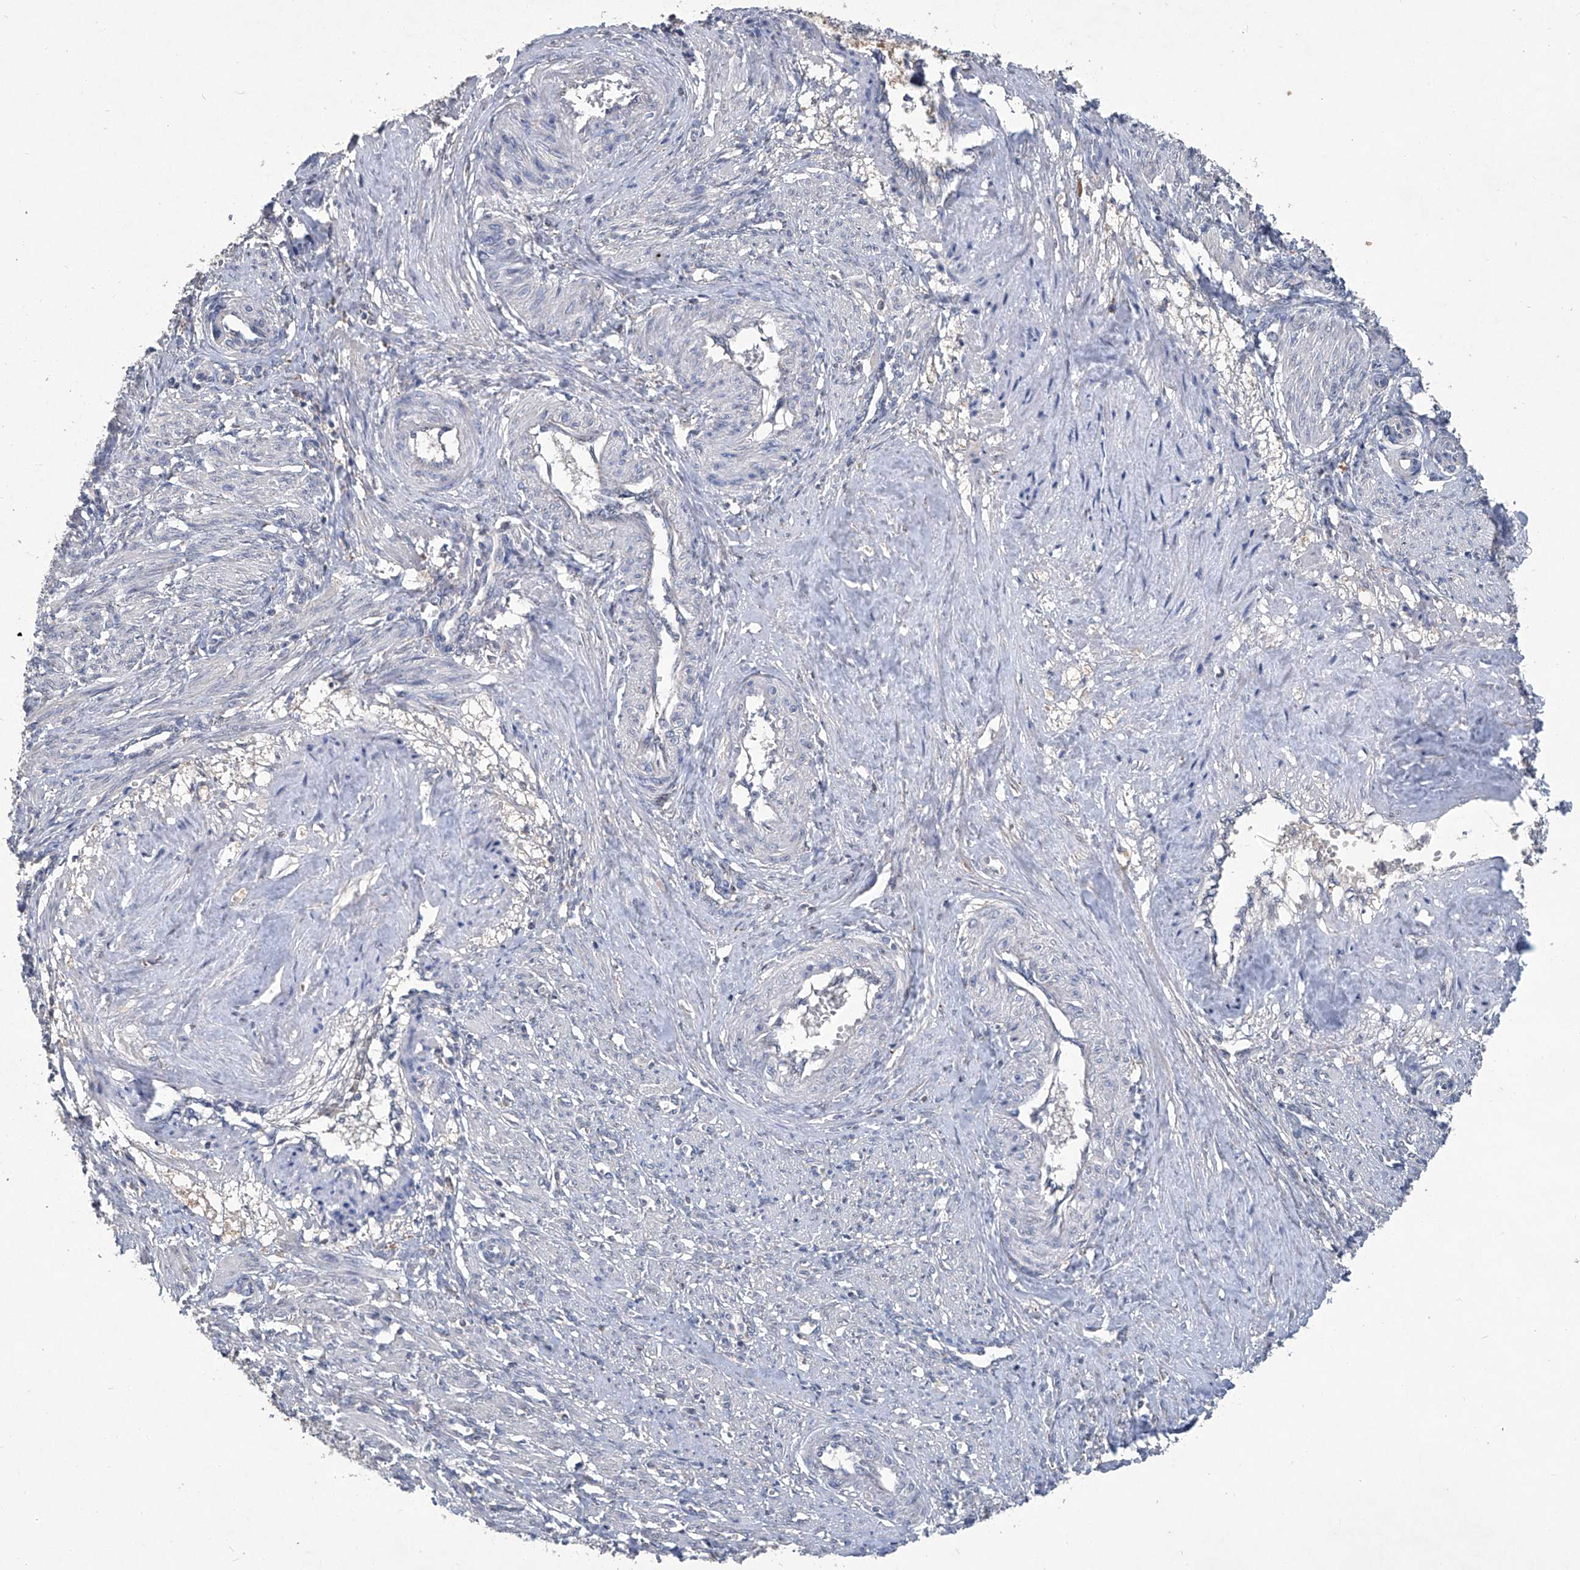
{"staining": {"intensity": "negative", "quantity": "none", "location": "none"}, "tissue": "smooth muscle", "cell_type": "Smooth muscle cells", "image_type": "normal", "snomed": [{"axis": "morphology", "description": "Normal tissue, NOS"}, {"axis": "topography", "description": "Endometrium"}], "caption": "DAB immunohistochemical staining of unremarkable human smooth muscle shows no significant staining in smooth muscle cells. (Stains: DAB immunohistochemistry with hematoxylin counter stain, Microscopy: brightfield microscopy at high magnification).", "gene": "PCSK5", "patient": {"sex": "female", "age": 33}}